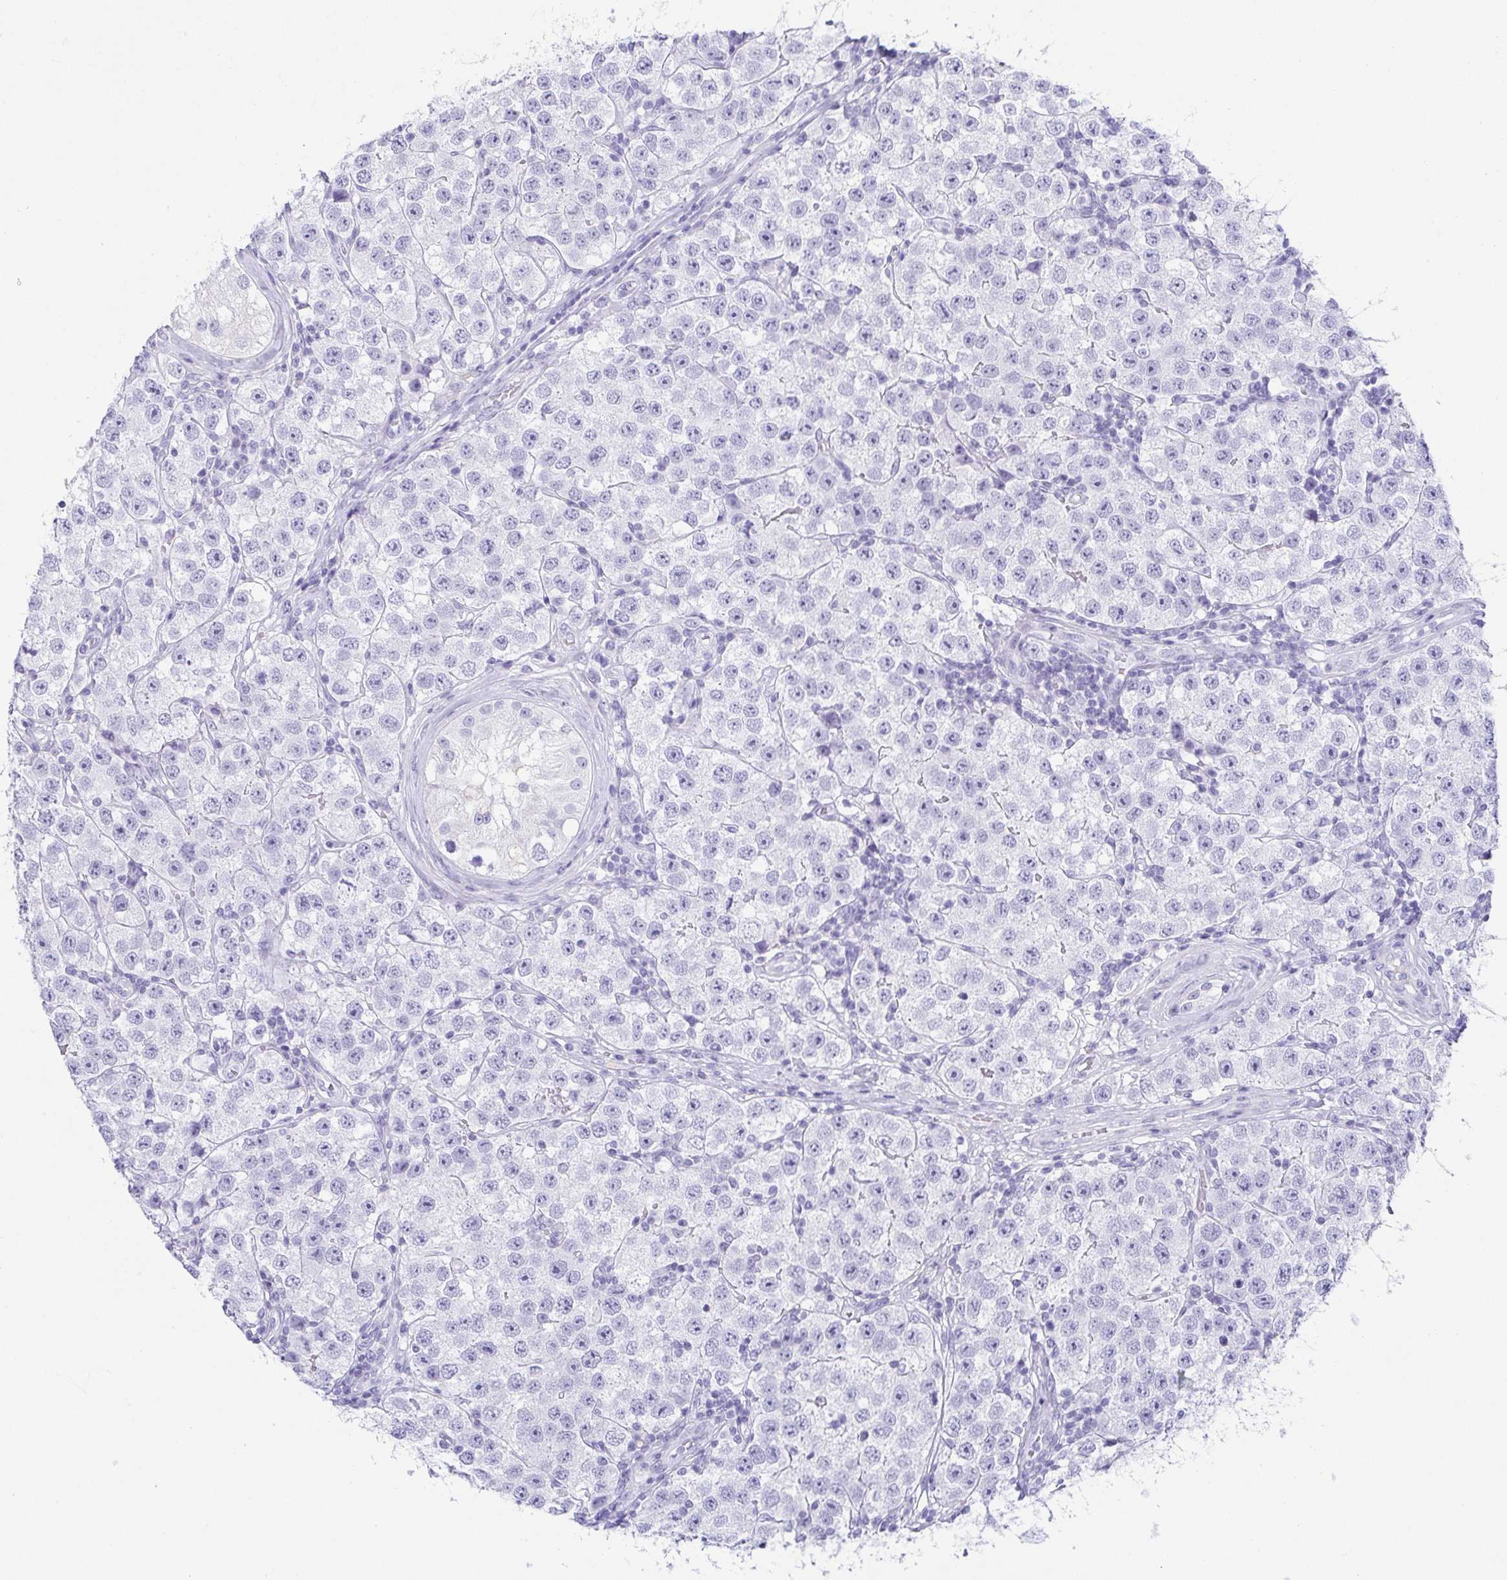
{"staining": {"intensity": "negative", "quantity": "none", "location": "none"}, "tissue": "testis cancer", "cell_type": "Tumor cells", "image_type": "cancer", "snomed": [{"axis": "morphology", "description": "Seminoma, NOS"}, {"axis": "topography", "description": "Testis"}], "caption": "IHC image of neoplastic tissue: testis cancer (seminoma) stained with DAB reveals no significant protein expression in tumor cells.", "gene": "ZG16B", "patient": {"sex": "male", "age": 34}}